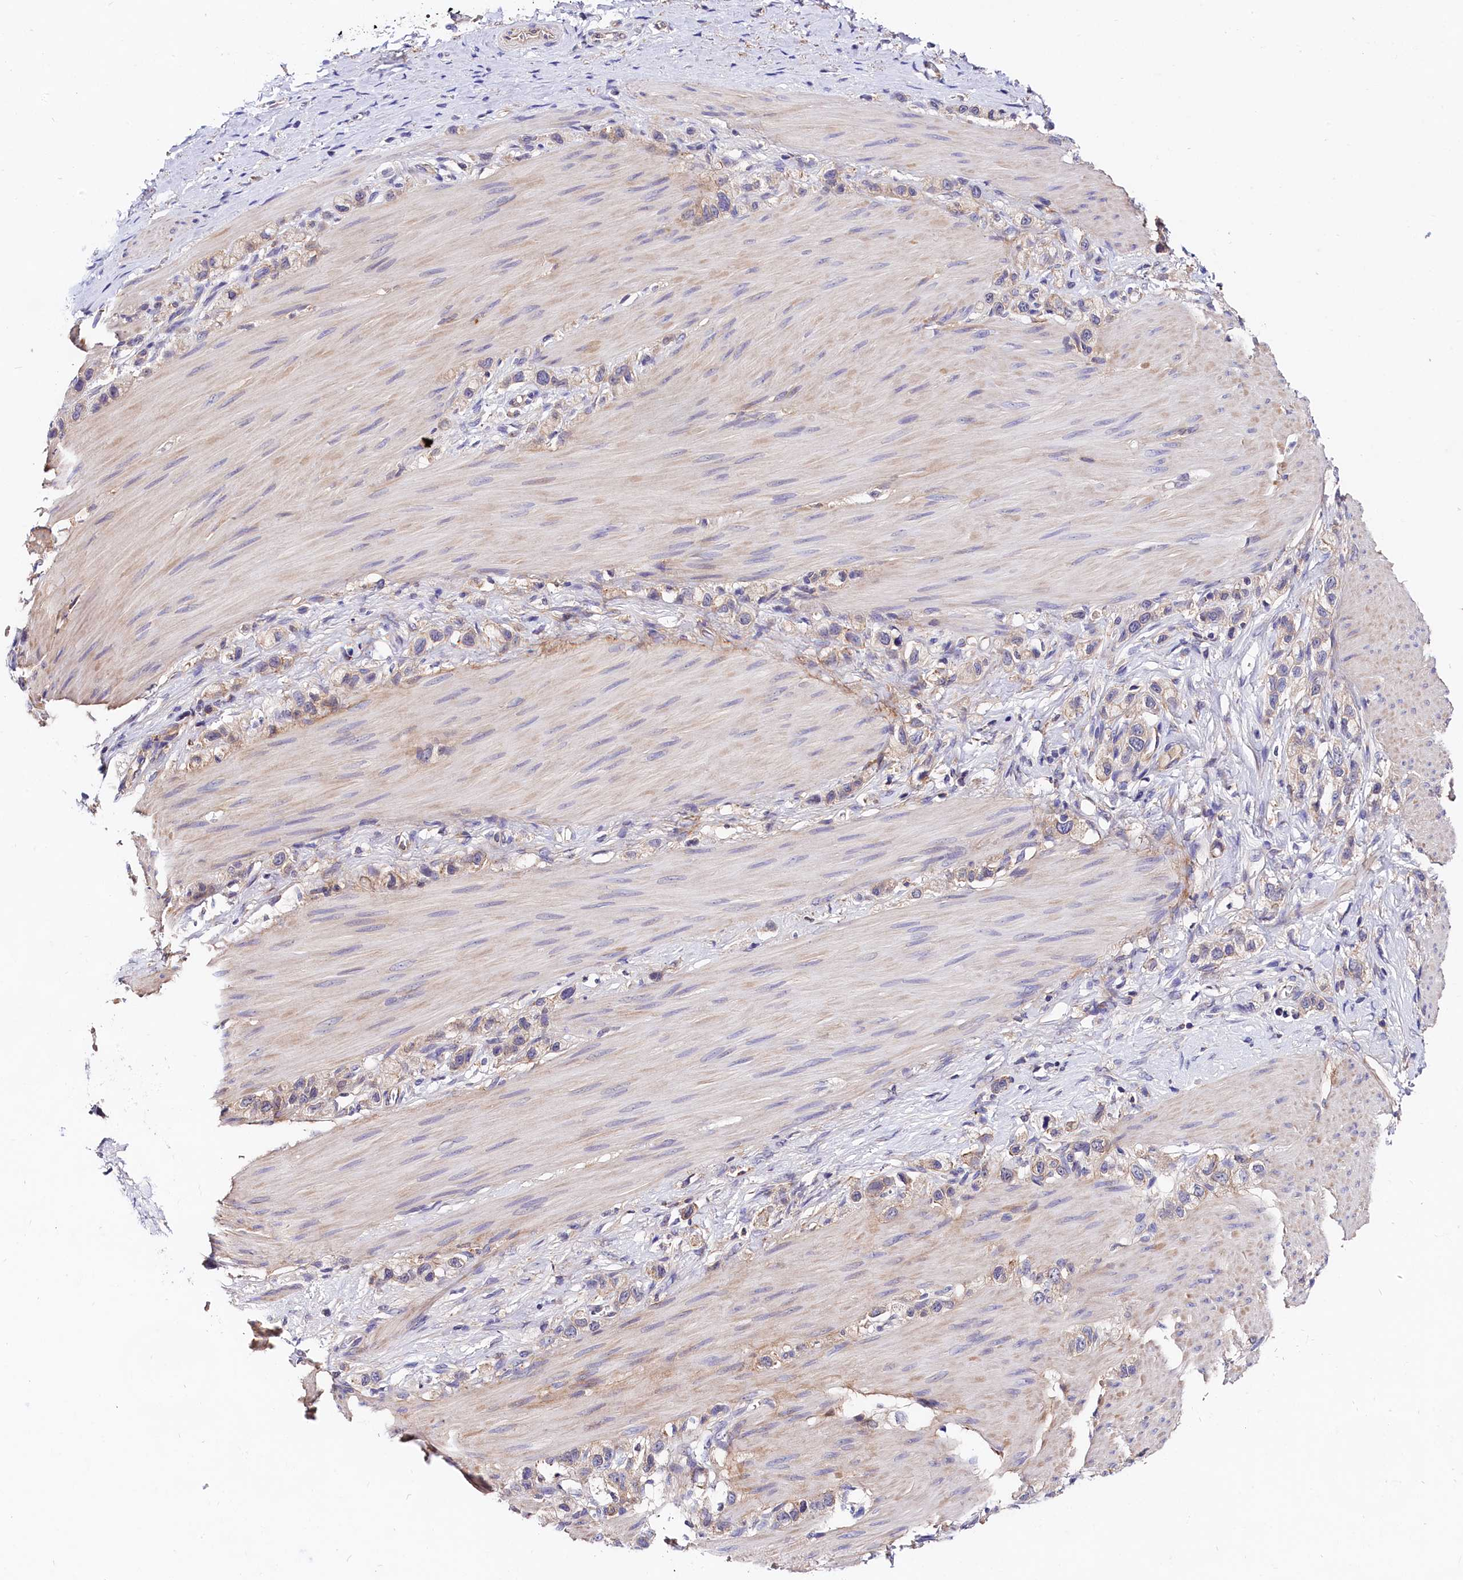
{"staining": {"intensity": "negative", "quantity": "none", "location": "none"}, "tissue": "stomach cancer", "cell_type": "Tumor cells", "image_type": "cancer", "snomed": [{"axis": "morphology", "description": "Adenocarcinoma, NOS"}, {"axis": "topography", "description": "Stomach"}], "caption": "Immunohistochemical staining of stomach cancer displays no significant staining in tumor cells.", "gene": "OAS3", "patient": {"sex": "female", "age": 65}}